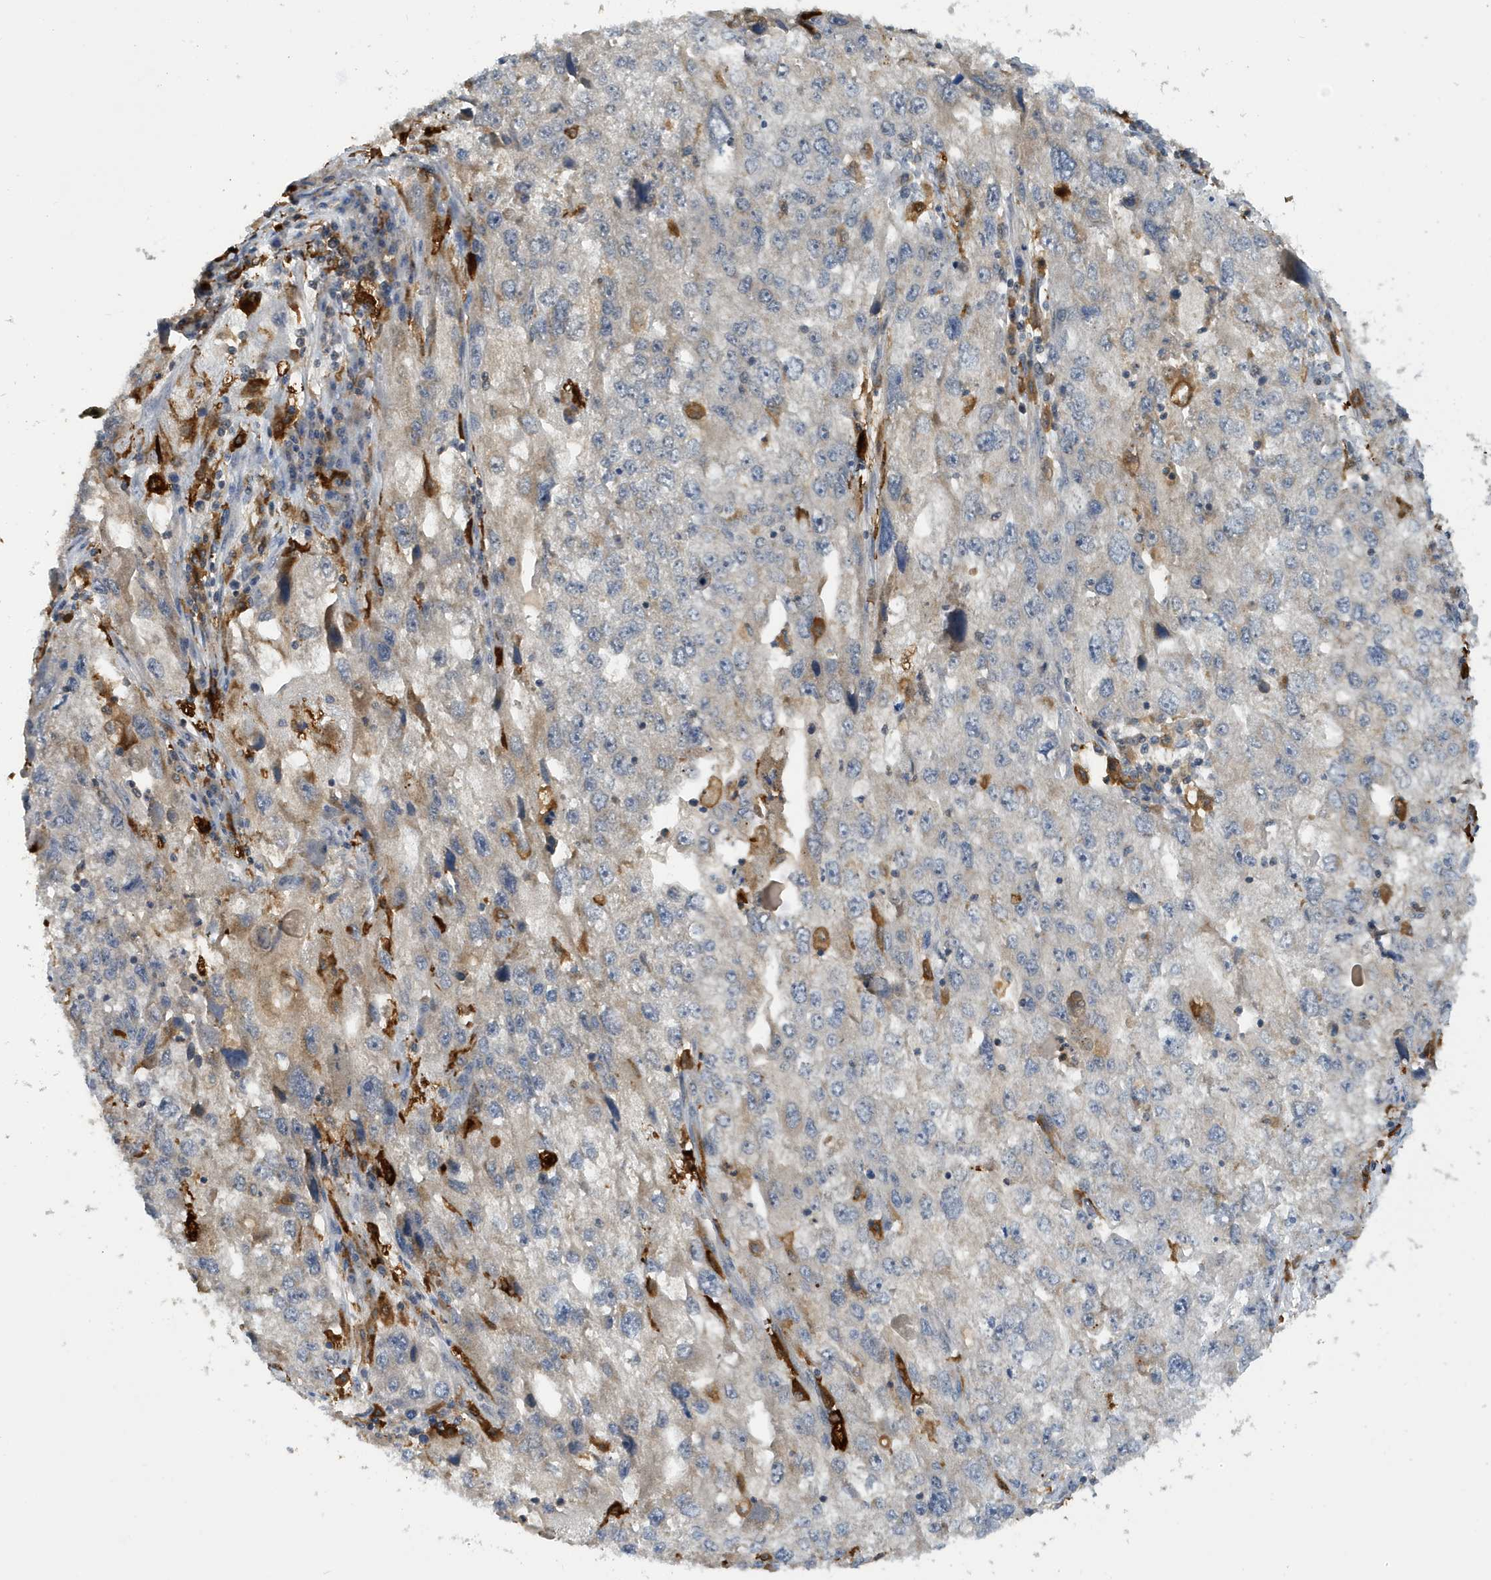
{"staining": {"intensity": "negative", "quantity": "none", "location": "none"}, "tissue": "endometrial cancer", "cell_type": "Tumor cells", "image_type": "cancer", "snomed": [{"axis": "morphology", "description": "Adenocarcinoma, NOS"}, {"axis": "topography", "description": "Endometrium"}], "caption": "A histopathology image of human endometrial cancer (adenocarcinoma) is negative for staining in tumor cells. (DAB (3,3'-diaminobenzidine) IHC visualized using brightfield microscopy, high magnification).", "gene": "NSUN3", "patient": {"sex": "female", "age": 49}}